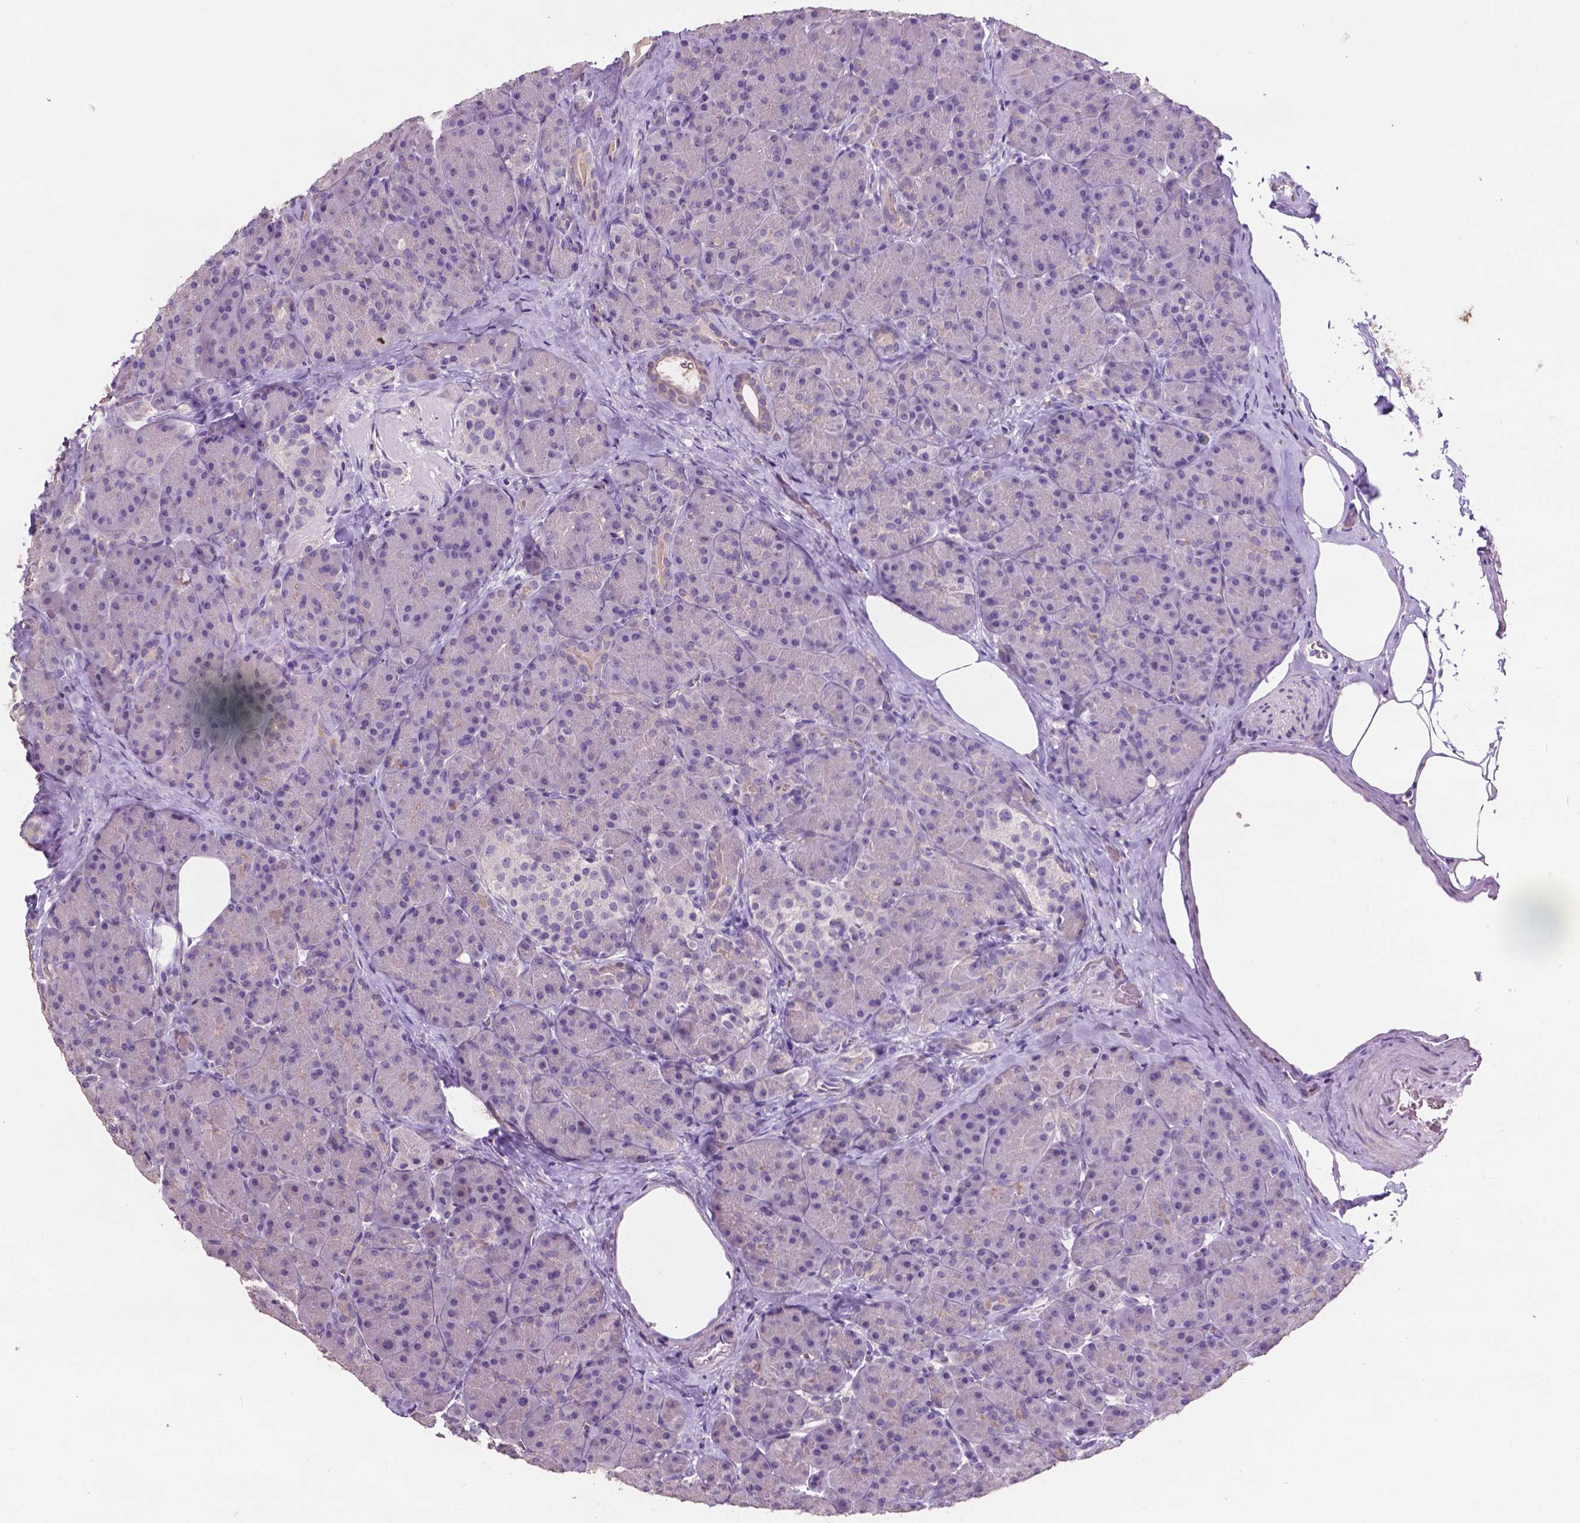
{"staining": {"intensity": "negative", "quantity": "none", "location": "none"}, "tissue": "pancreas", "cell_type": "Exocrine glandular cells", "image_type": "normal", "snomed": [{"axis": "morphology", "description": "Normal tissue, NOS"}, {"axis": "topography", "description": "Pancreas"}], "caption": "Immunohistochemical staining of unremarkable pancreas shows no significant positivity in exocrine glandular cells. The staining was performed using DAB to visualize the protein expression in brown, while the nuclei were stained in blue with hematoxylin (Magnification: 20x).", "gene": "PLSCR1", "patient": {"sex": "male", "age": 57}}